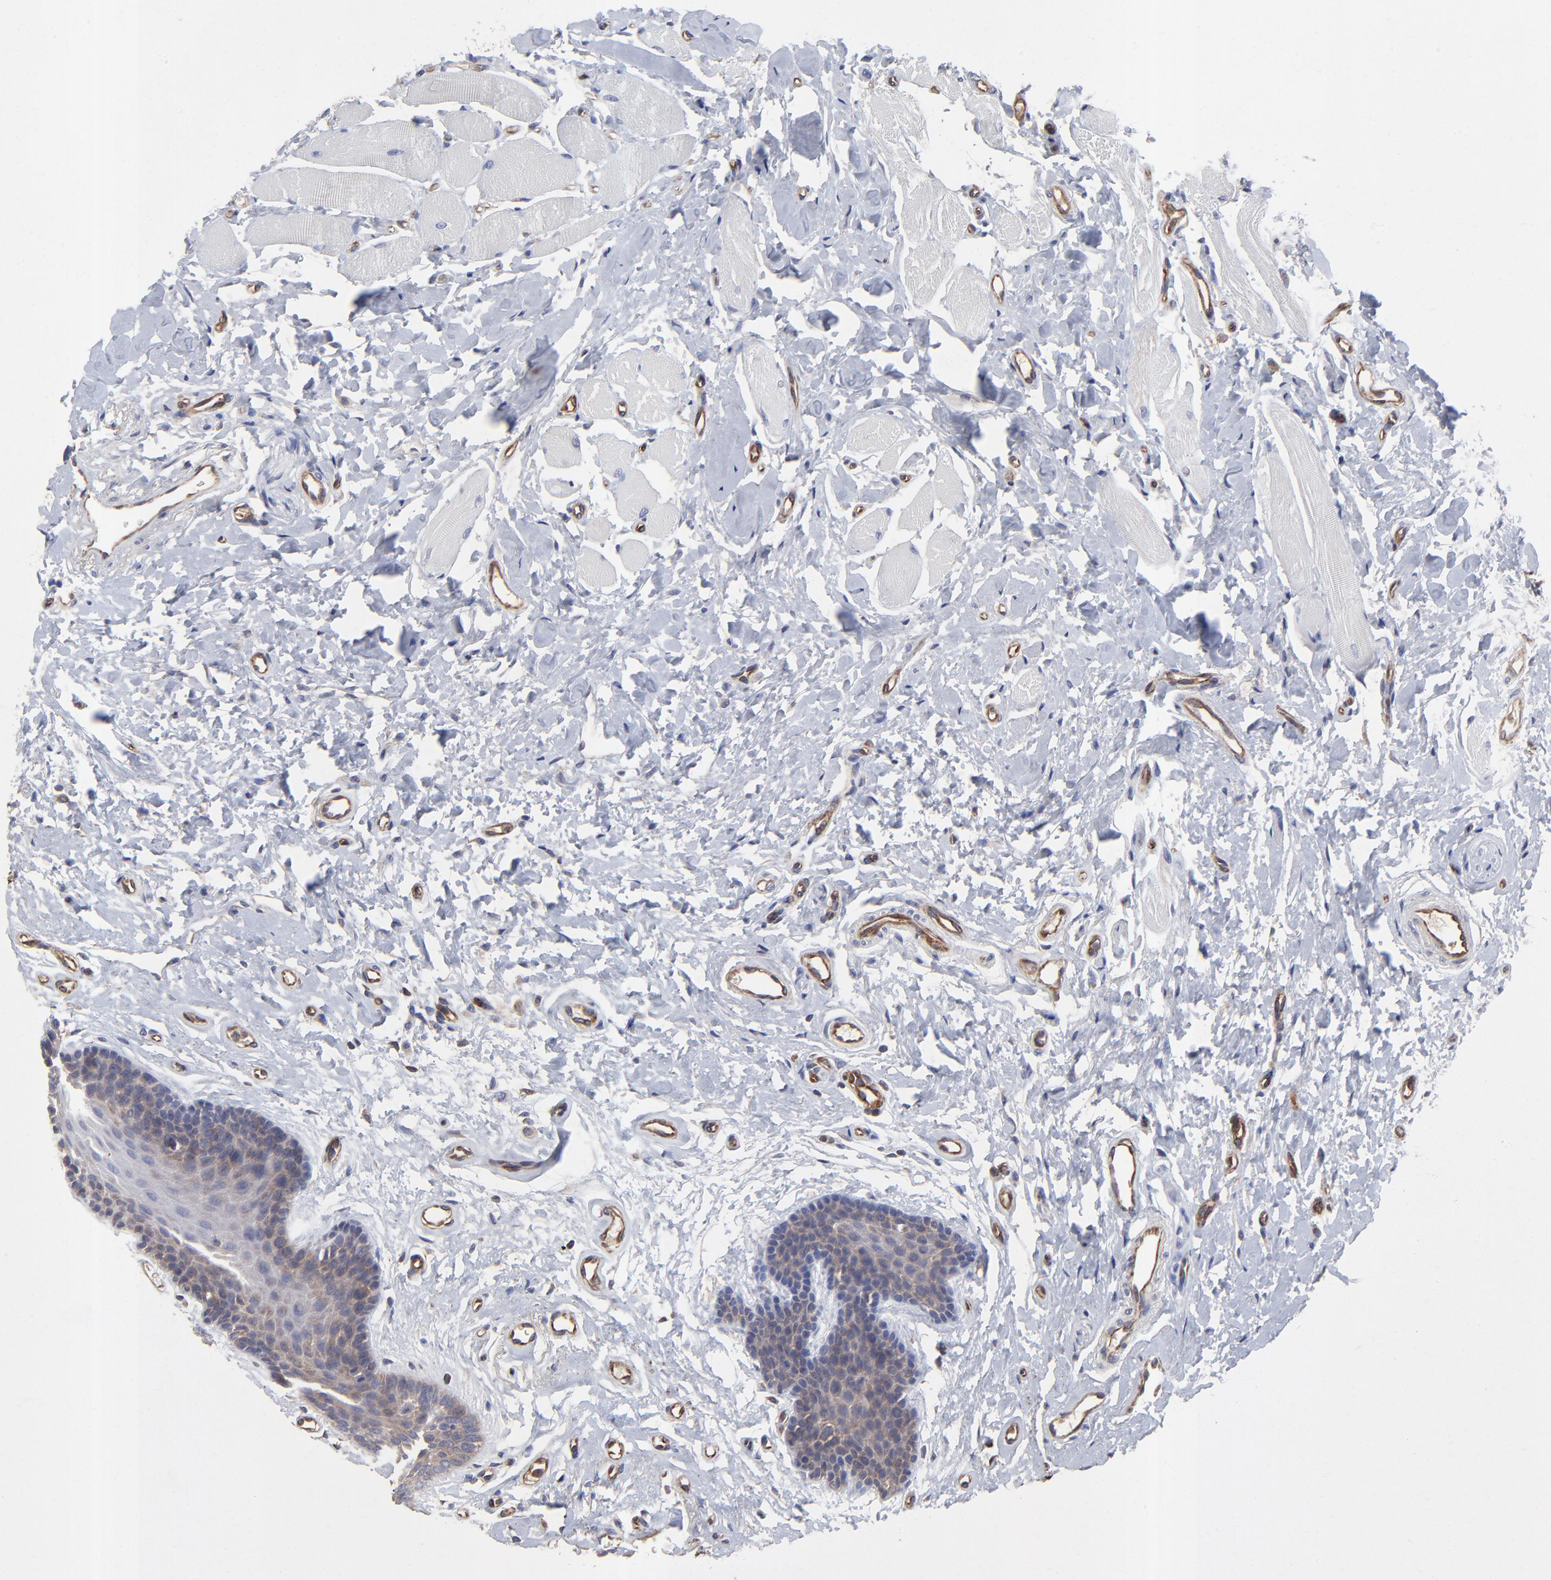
{"staining": {"intensity": "weak", "quantity": "<25%", "location": "cytoplasmic/membranous"}, "tissue": "oral mucosa", "cell_type": "Squamous epithelial cells", "image_type": "normal", "snomed": [{"axis": "morphology", "description": "Normal tissue, NOS"}, {"axis": "topography", "description": "Oral tissue"}], "caption": "DAB (3,3'-diaminobenzidine) immunohistochemical staining of unremarkable human oral mucosa displays no significant expression in squamous epithelial cells.", "gene": "SULF2", "patient": {"sex": "male", "age": 62}}